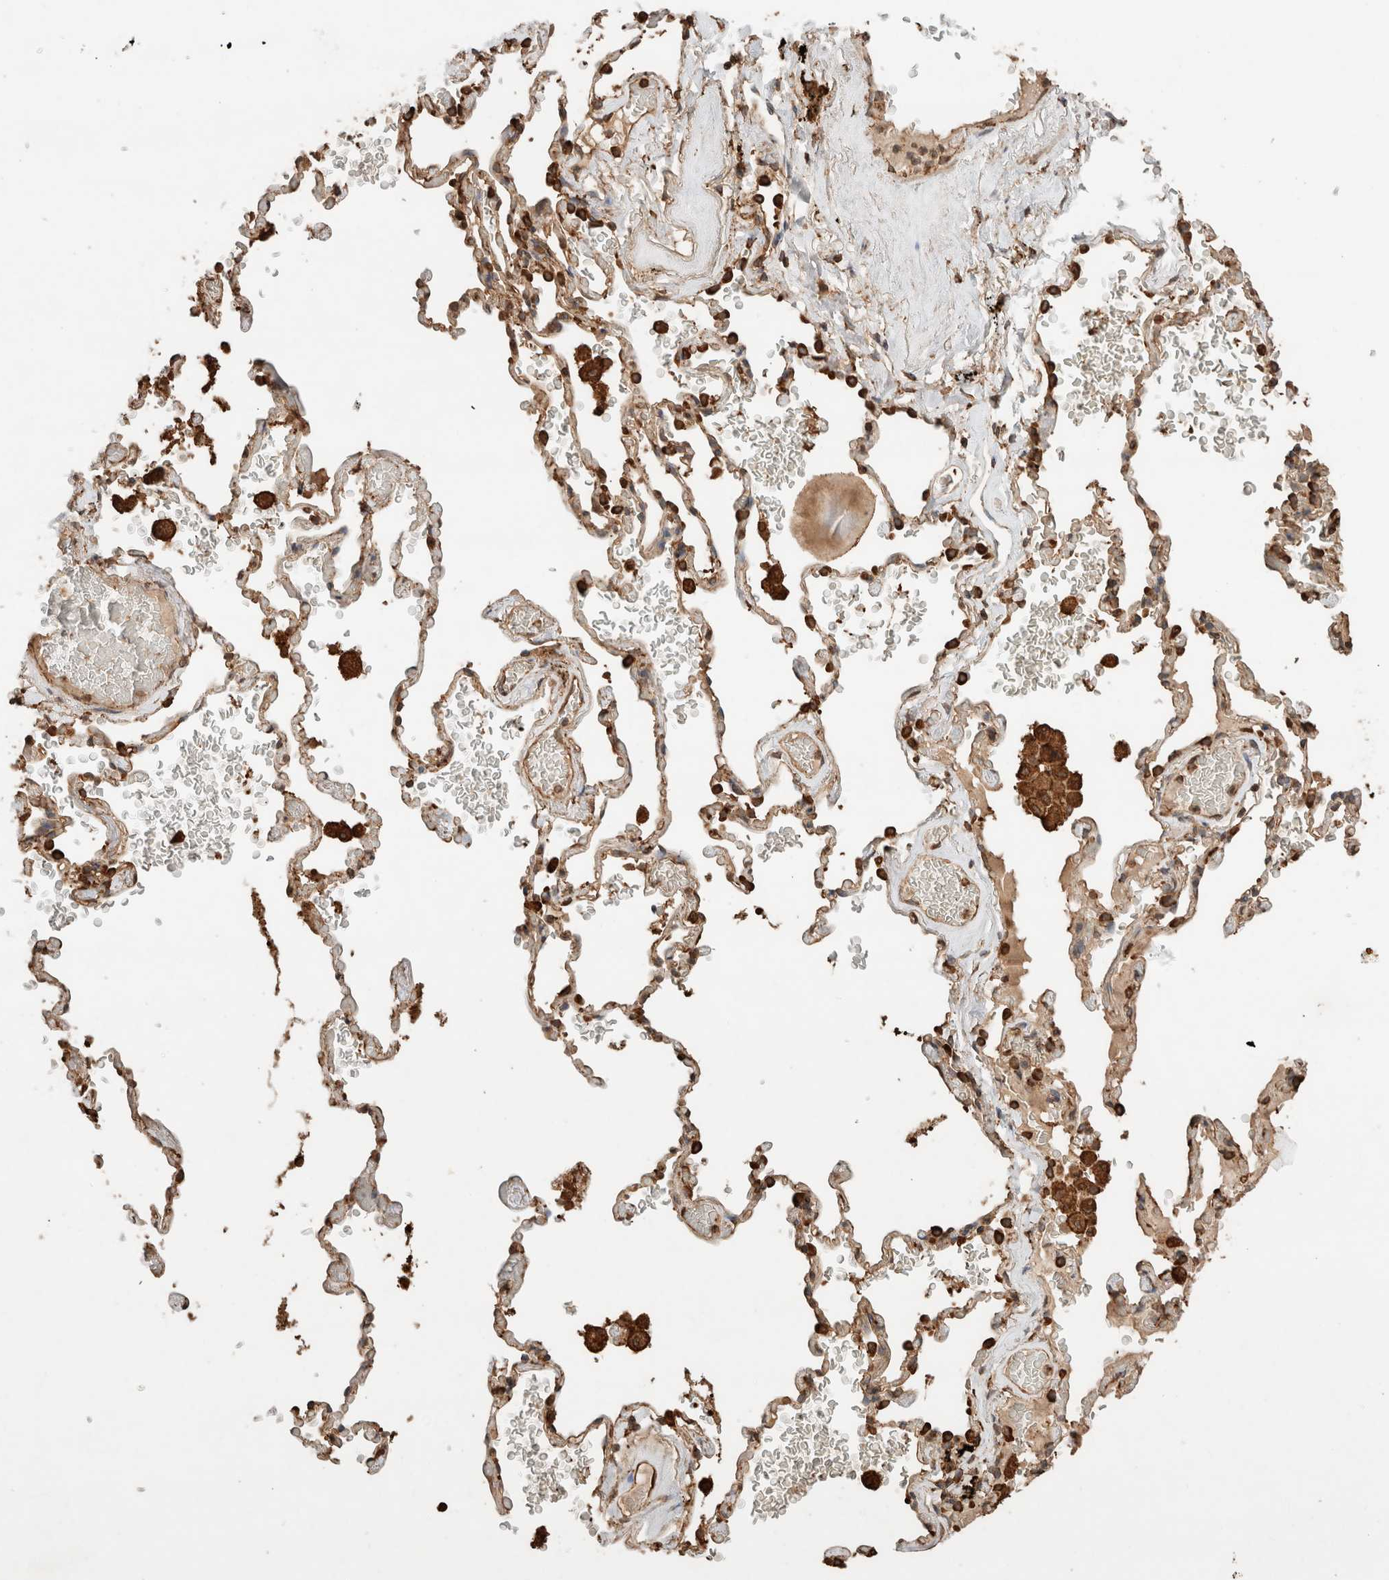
{"staining": {"intensity": "strong", "quantity": ">75%", "location": "cytoplasmic/membranous"}, "tissue": "adipose tissue", "cell_type": "Adipocytes", "image_type": "normal", "snomed": [{"axis": "morphology", "description": "Normal tissue, NOS"}, {"axis": "topography", "description": "Cartilage tissue"}, {"axis": "topography", "description": "Lung"}], "caption": "Benign adipose tissue shows strong cytoplasmic/membranous staining in about >75% of adipocytes, visualized by immunohistochemistry.", "gene": "ERAP1", "patient": {"sex": "female", "age": 77}}